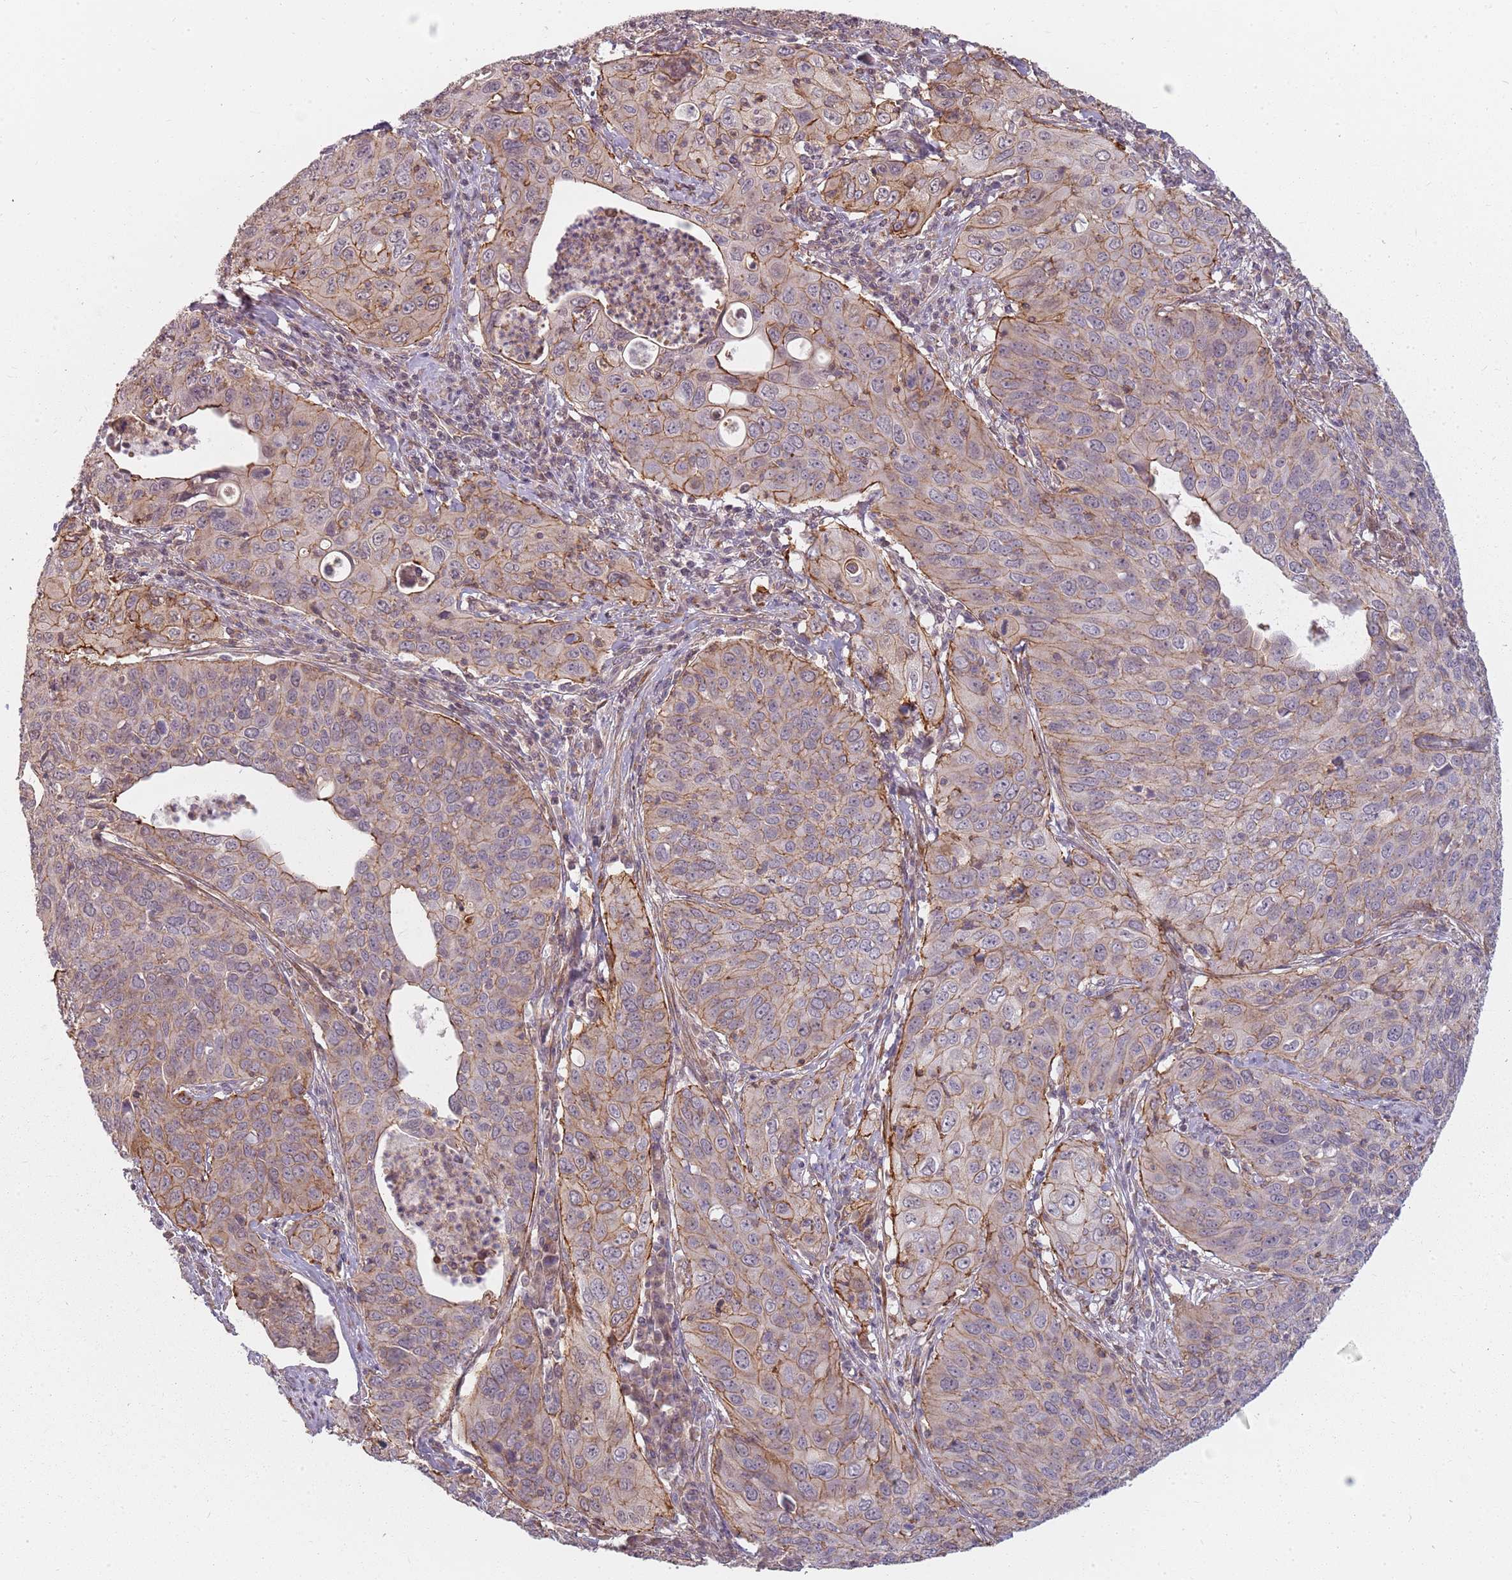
{"staining": {"intensity": "moderate", "quantity": ">75%", "location": "cytoplasmic/membranous"}, "tissue": "cervical cancer", "cell_type": "Tumor cells", "image_type": "cancer", "snomed": [{"axis": "morphology", "description": "Squamous cell carcinoma, NOS"}, {"axis": "topography", "description": "Cervix"}], "caption": "Protein staining reveals moderate cytoplasmic/membranous positivity in about >75% of tumor cells in cervical cancer.", "gene": "PPP1R14C", "patient": {"sex": "female", "age": 36}}